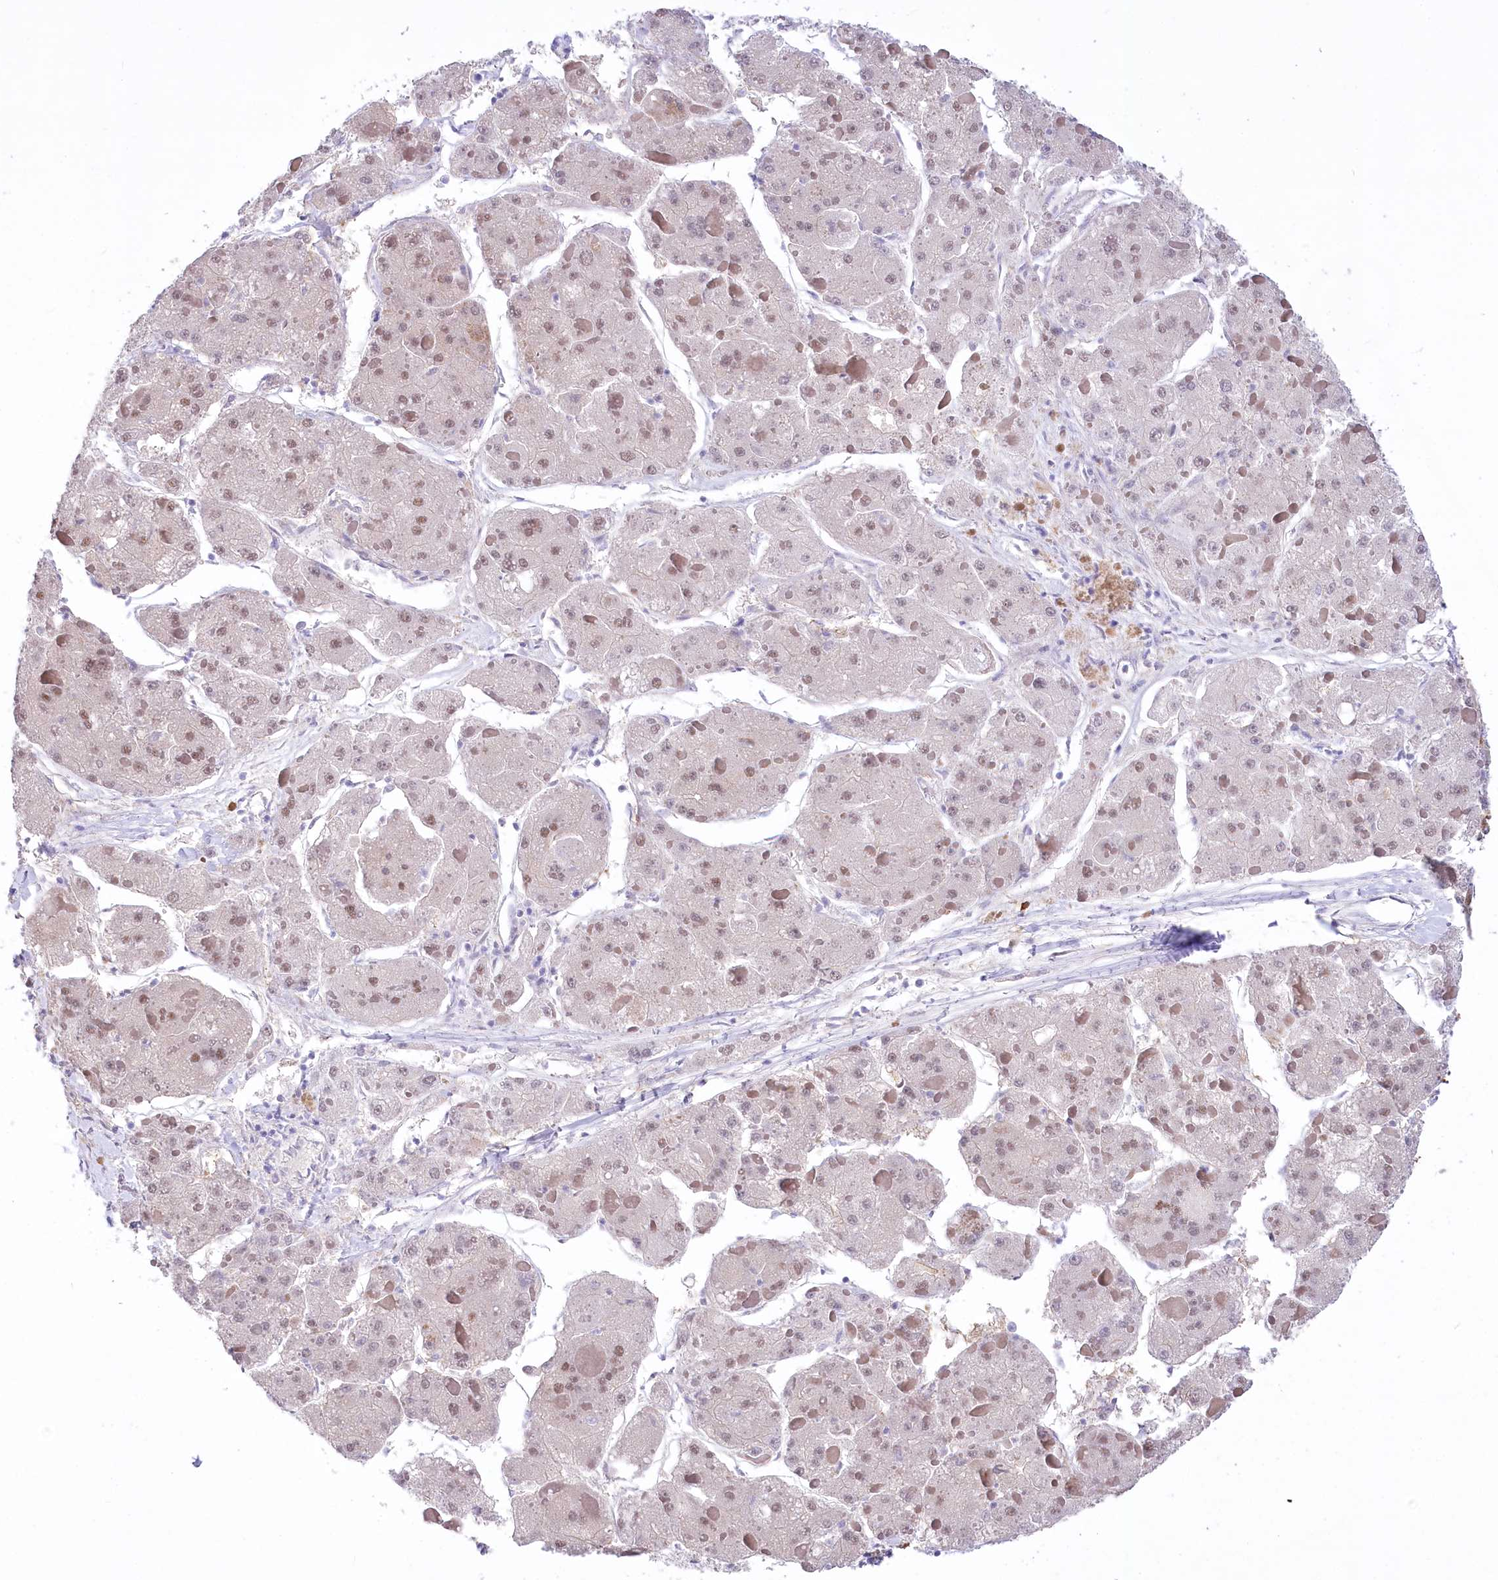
{"staining": {"intensity": "weak", "quantity": "25%-75%", "location": "nuclear"}, "tissue": "liver cancer", "cell_type": "Tumor cells", "image_type": "cancer", "snomed": [{"axis": "morphology", "description": "Carcinoma, Hepatocellular, NOS"}, {"axis": "topography", "description": "Liver"}], "caption": "Protein staining of liver cancer tissue reveals weak nuclear expression in approximately 25%-75% of tumor cells.", "gene": "CEP164", "patient": {"sex": "female", "age": 73}}